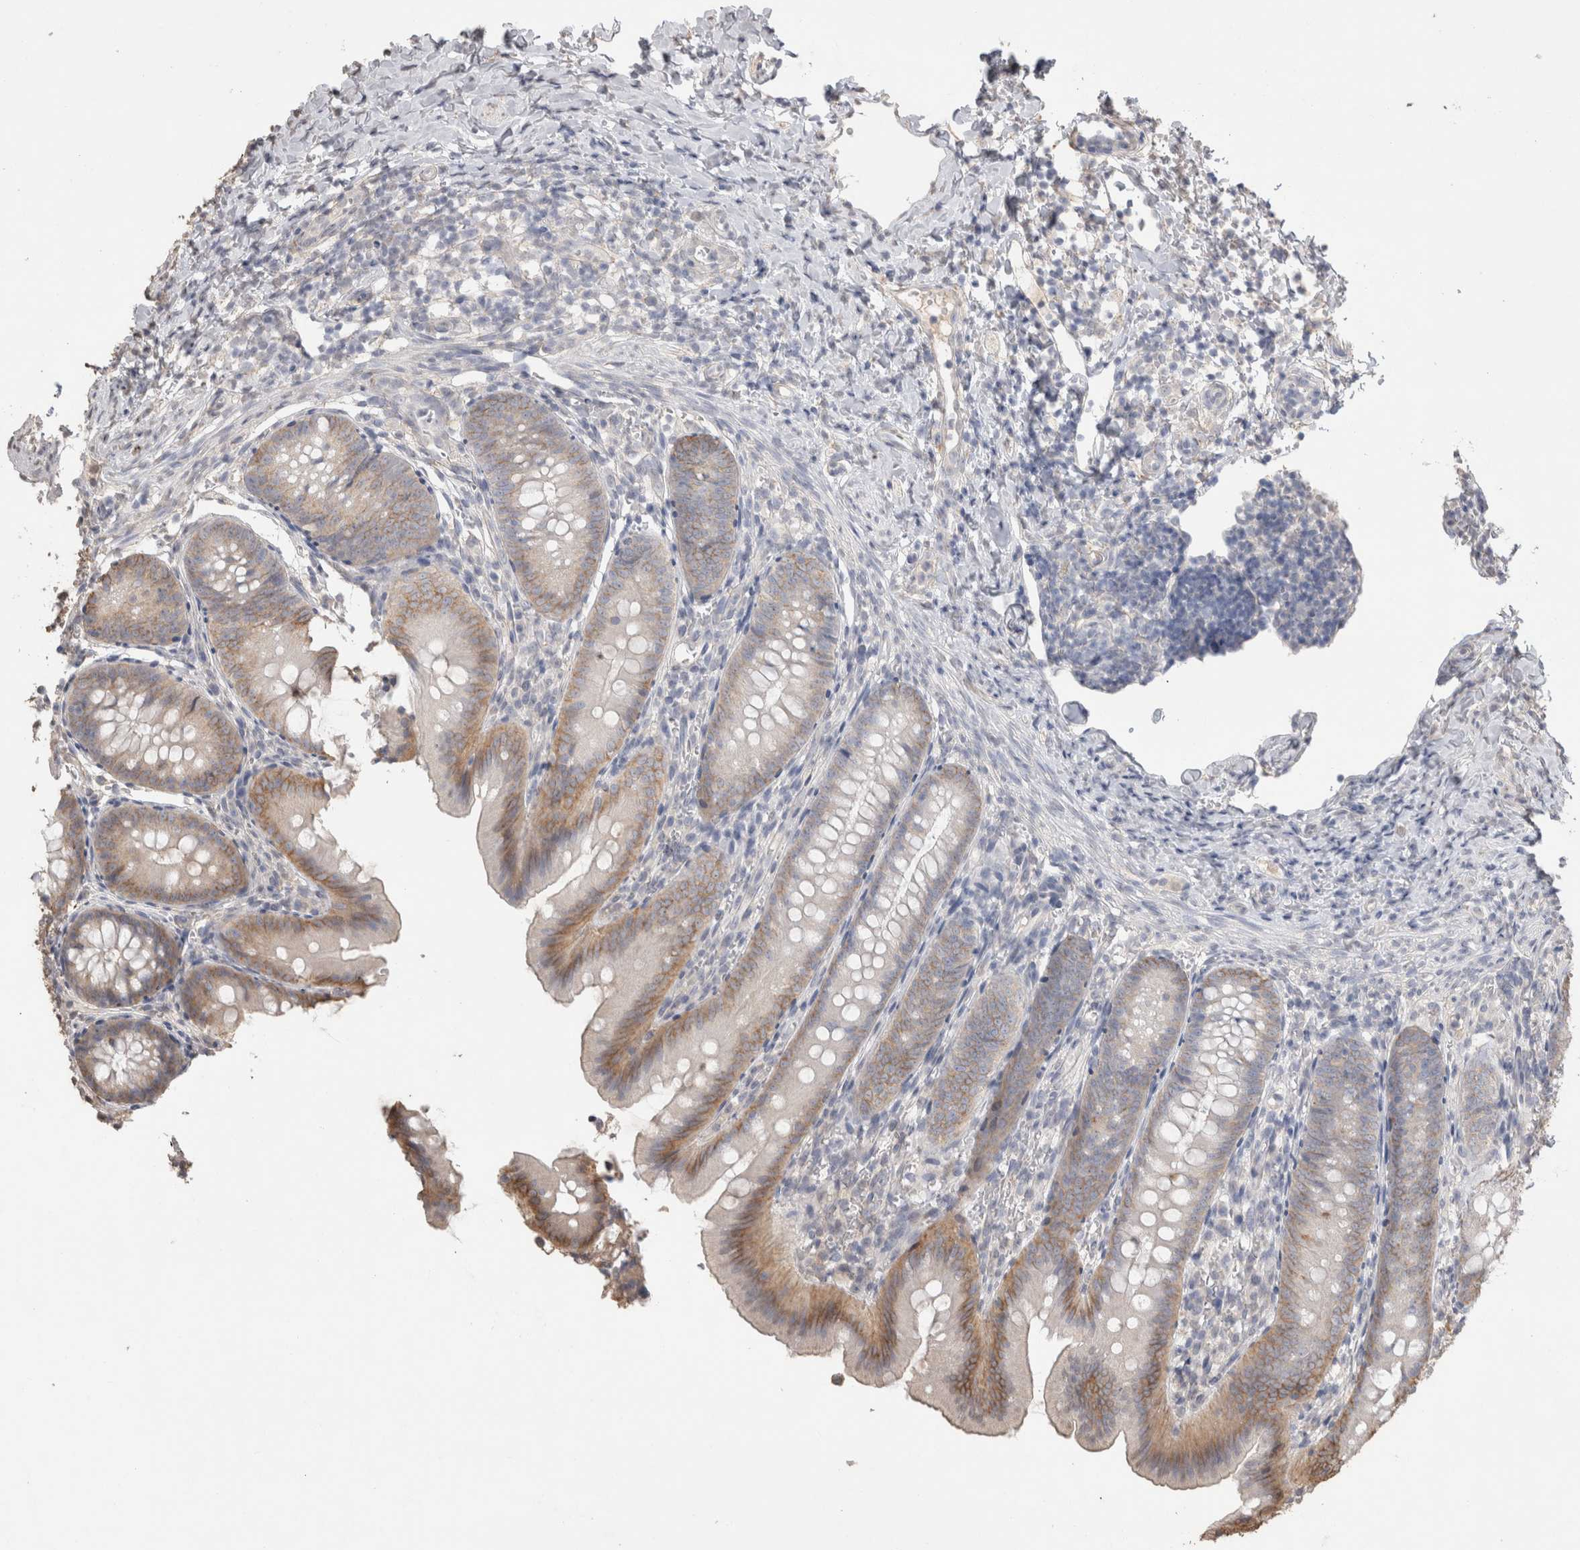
{"staining": {"intensity": "weak", "quantity": ">75%", "location": "cytoplasmic/membranous"}, "tissue": "appendix", "cell_type": "Glandular cells", "image_type": "normal", "snomed": [{"axis": "morphology", "description": "Normal tissue, NOS"}, {"axis": "topography", "description": "Appendix"}], "caption": "Protein expression analysis of benign human appendix reveals weak cytoplasmic/membranous positivity in about >75% of glandular cells. The staining was performed using DAB, with brown indicating positive protein expression. Nuclei are stained blue with hematoxylin.", "gene": "NAALADL2", "patient": {"sex": "male", "age": 1}}